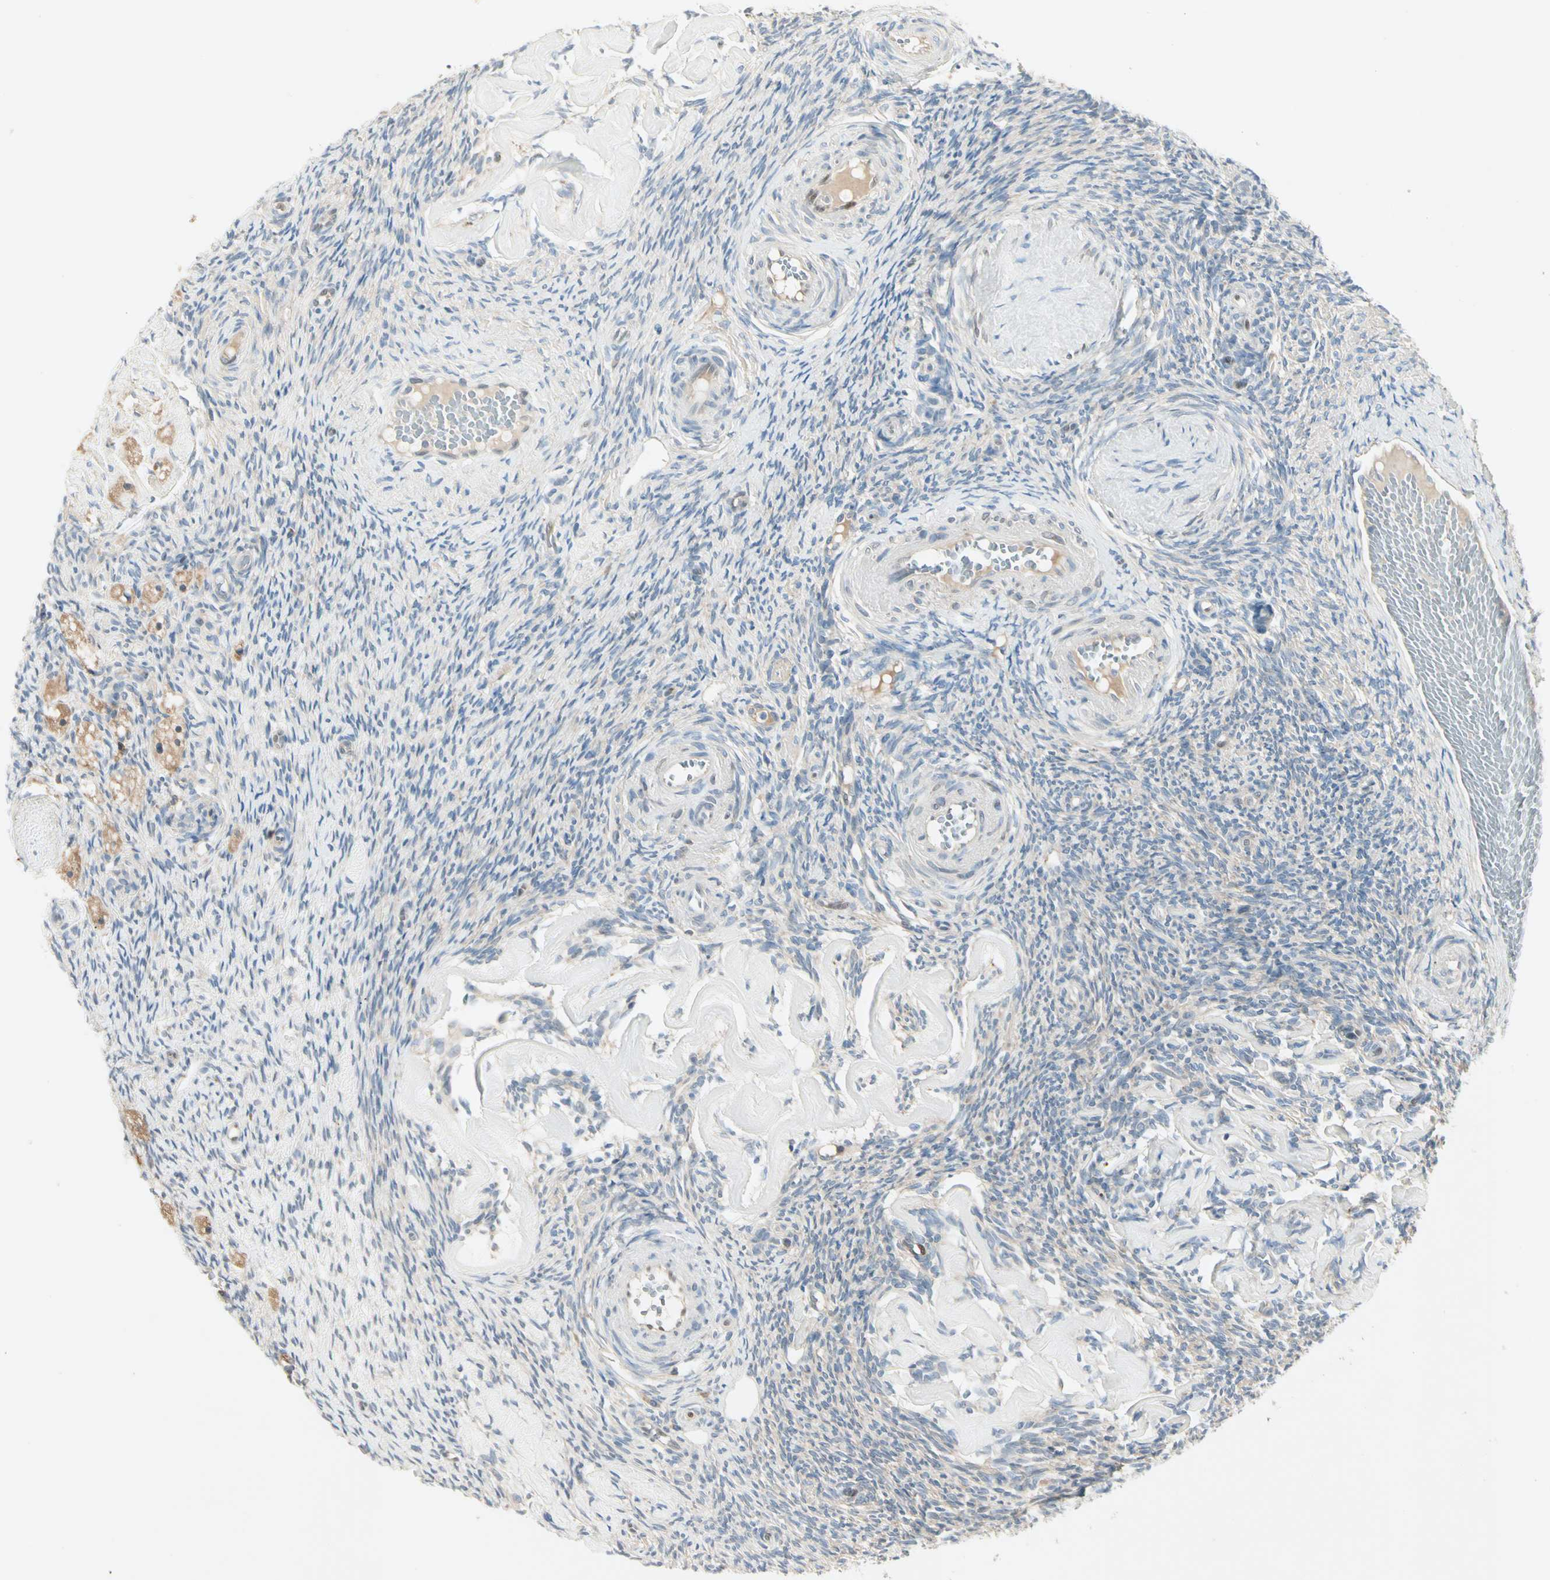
{"staining": {"intensity": "negative", "quantity": "none", "location": "none"}, "tissue": "ovary", "cell_type": "Ovarian stroma cells", "image_type": "normal", "snomed": [{"axis": "morphology", "description": "Normal tissue, NOS"}, {"axis": "topography", "description": "Ovary"}], "caption": "Image shows no significant protein staining in ovarian stroma cells of benign ovary.", "gene": "IL1R1", "patient": {"sex": "female", "age": 60}}